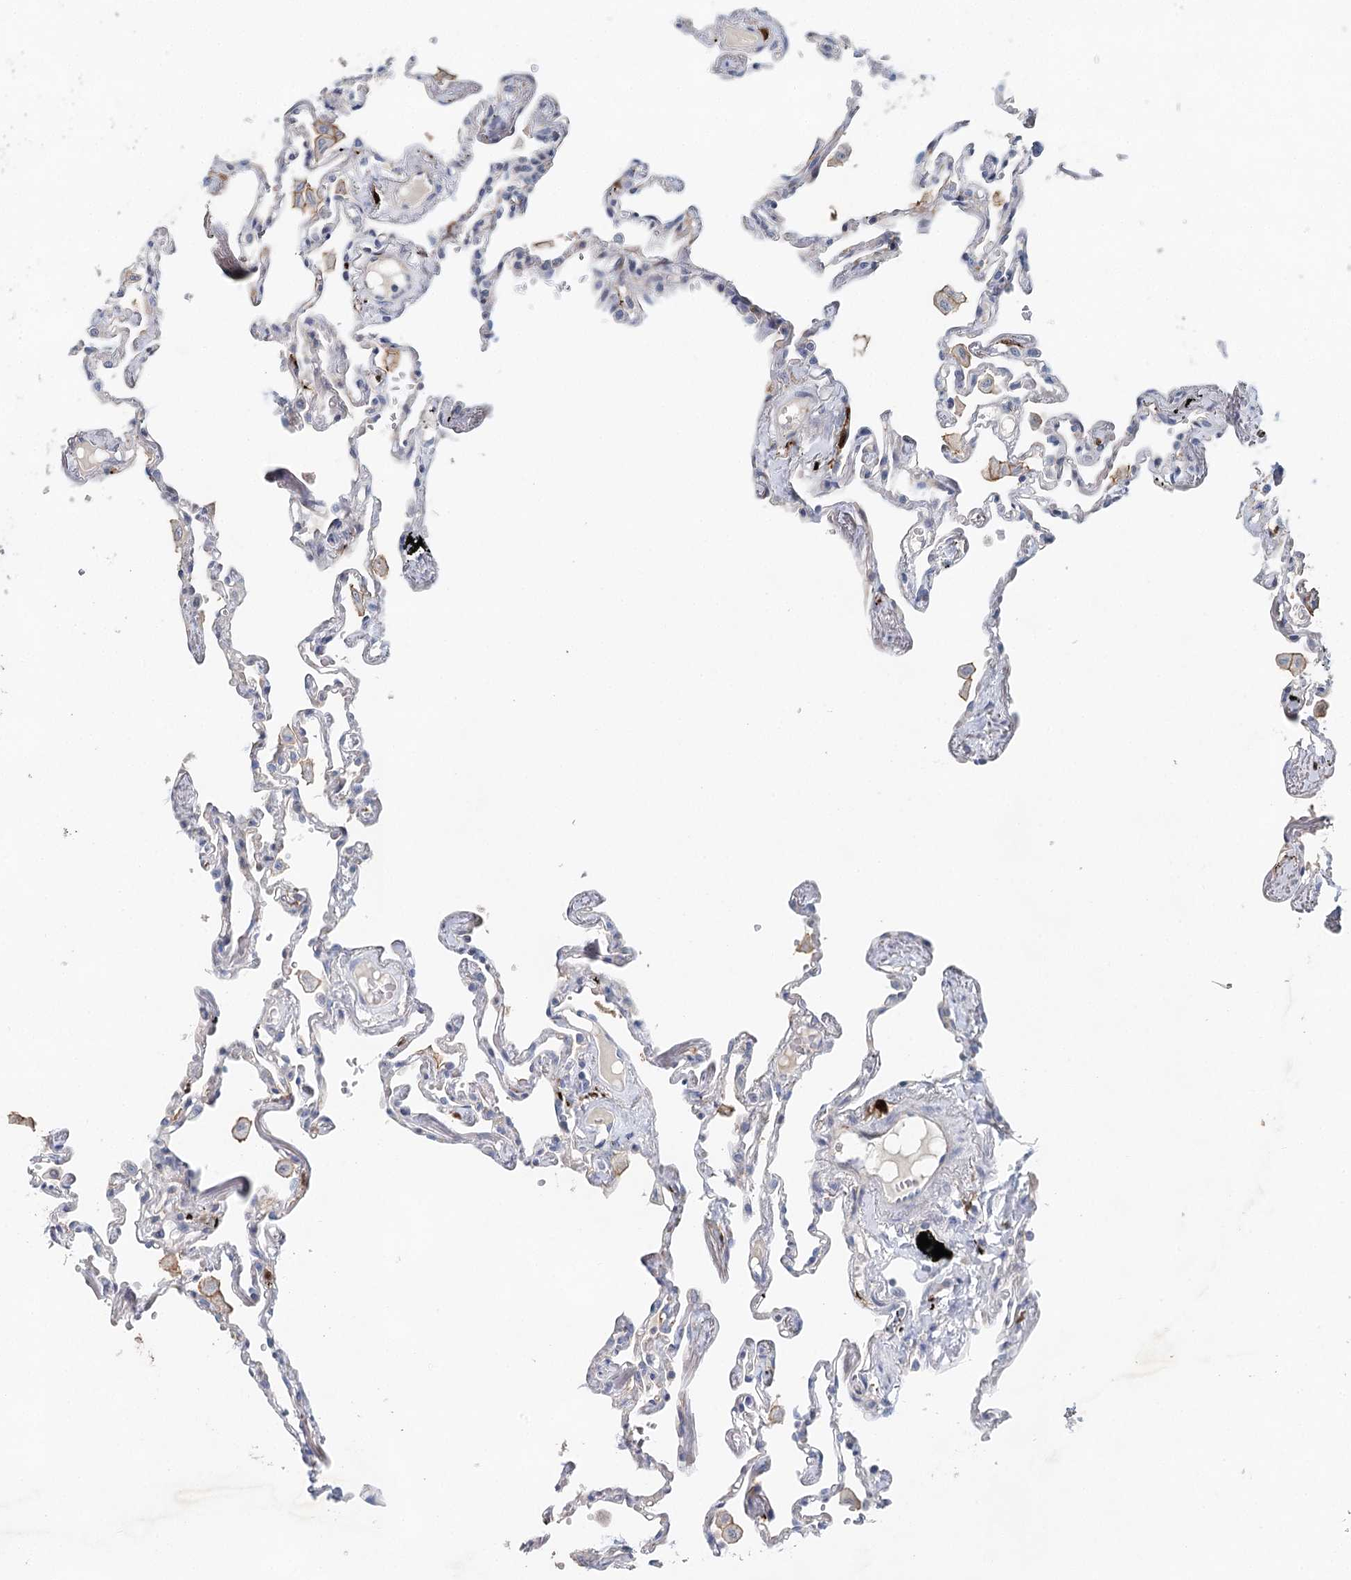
{"staining": {"intensity": "moderate", "quantity": "<25%", "location": "cytoplasmic/membranous"}, "tissue": "lung", "cell_type": "Alveolar cells", "image_type": "normal", "snomed": [{"axis": "morphology", "description": "Normal tissue, NOS"}, {"axis": "topography", "description": "Lung"}], "caption": "IHC photomicrograph of benign human lung stained for a protein (brown), which shows low levels of moderate cytoplasmic/membranous staining in approximately <25% of alveolar cells.", "gene": "SLC19A3", "patient": {"sex": "female", "age": 67}}